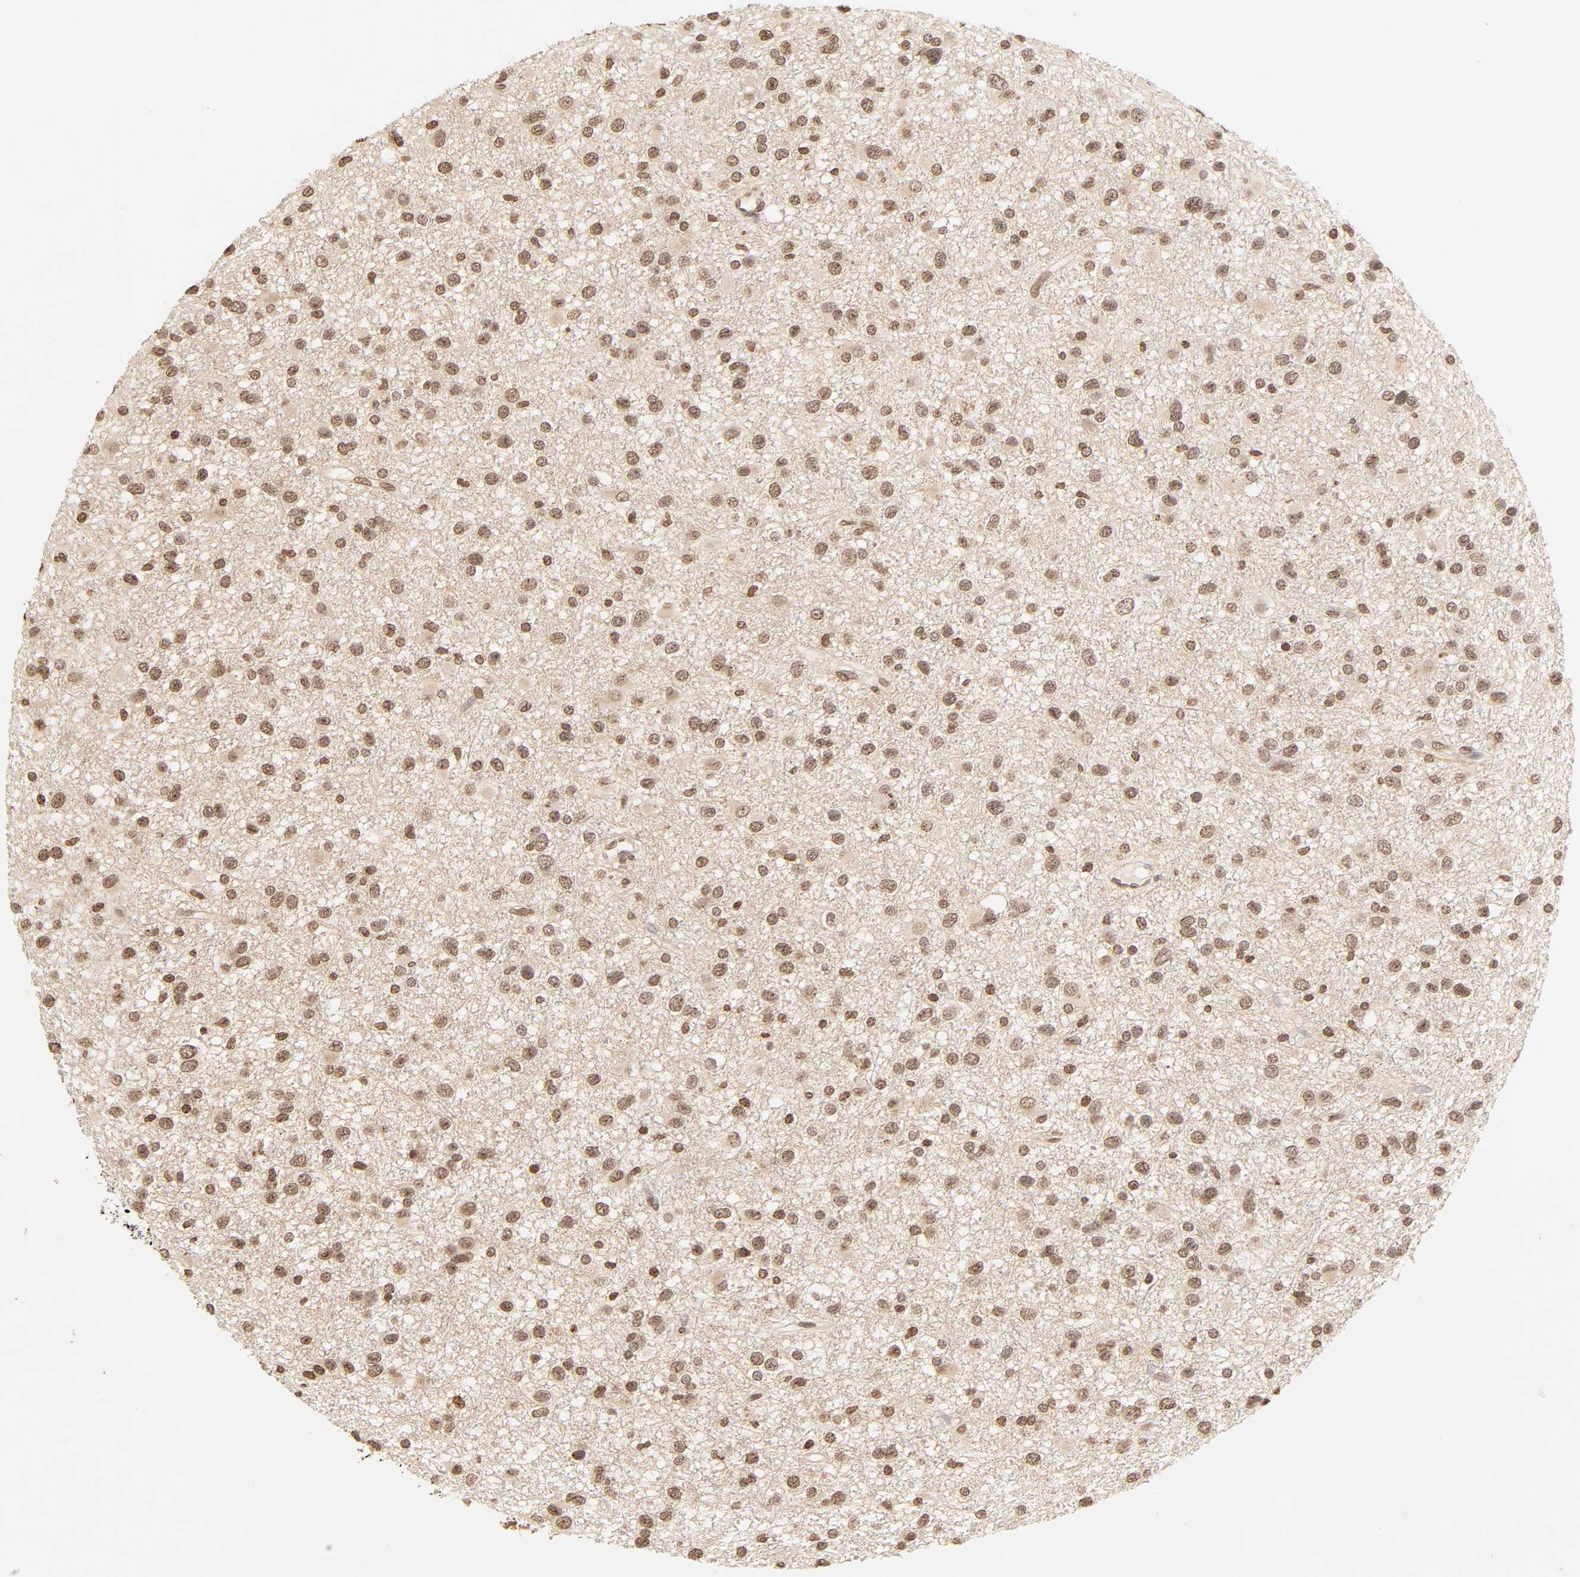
{"staining": {"intensity": "strong", "quantity": ">75%", "location": "nuclear"}, "tissue": "glioma", "cell_type": "Tumor cells", "image_type": "cancer", "snomed": [{"axis": "morphology", "description": "Glioma, malignant, Low grade"}, {"axis": "topography", "description": "Brain"}], "caption": "DAB (3,3'-diaminobenzidine) immunohistochemical staining of human glioma reveals strong nuclear protein expression in approximately >75% of tumor cells.", "gene": "TBL1X", "patient": {"sex": "male", "age": 42}}